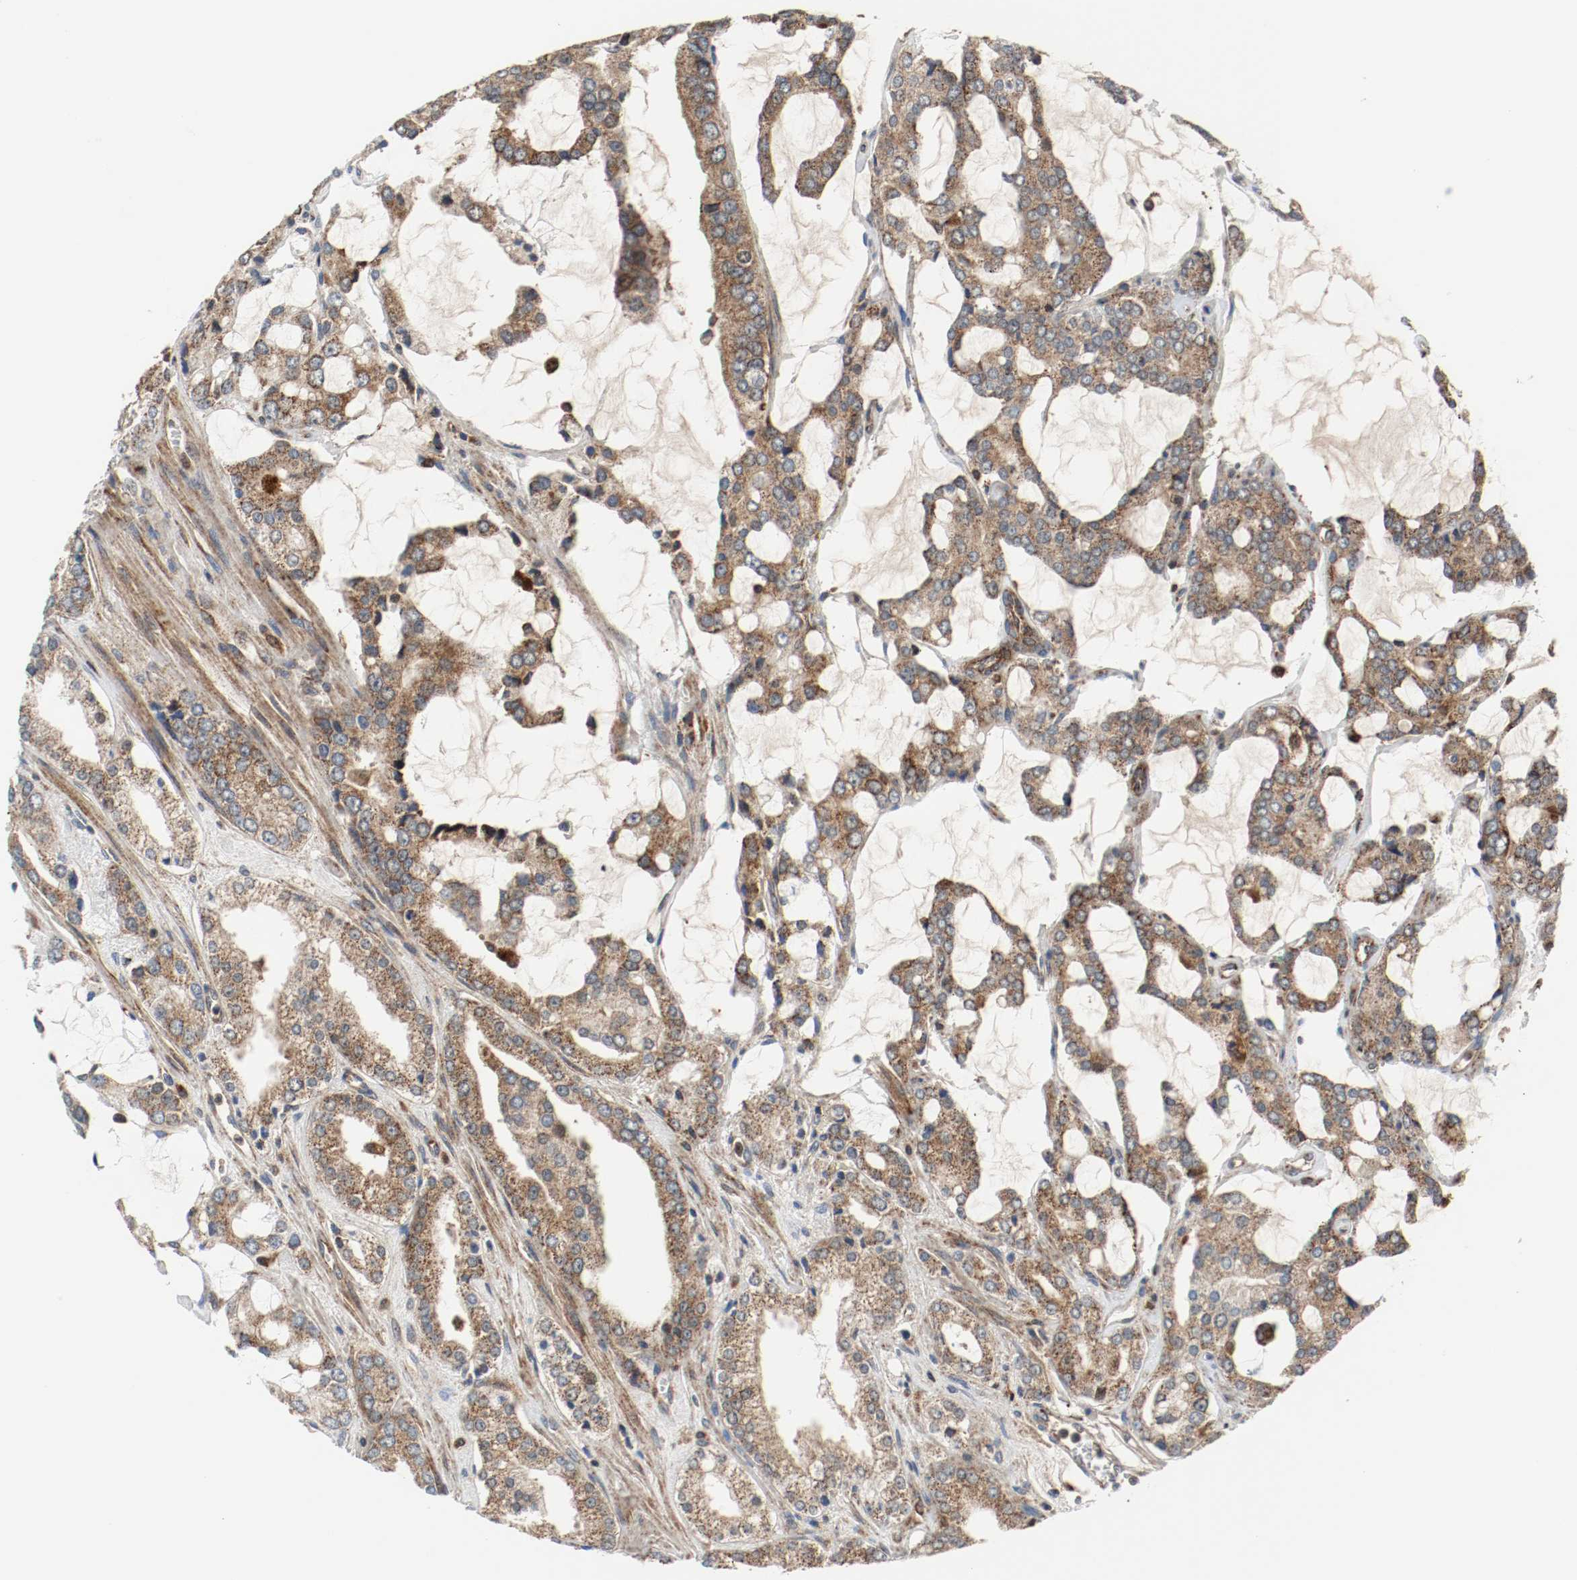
{"staining": {"intensity": "moderate", "quantity": ">75%", "location": "cytoplasmic/membranous"}, "tissue": "prostate cancer", "cell_type": "Tumor cells", "image_type": "cancer", "snomed": [{"axis": "morphology", "description": "Adenocarcinoma, High grade"}, {"axis": "topography", "description": "Prostate"}], "caption": "A brown stain highlights moderate cytoplasmic/membranous positivity of a protein in prostate high-grade adenocarcinoma tumor cells.", "gene": "TXNRD1", "patient": {"sex": "male", "age": 67}}